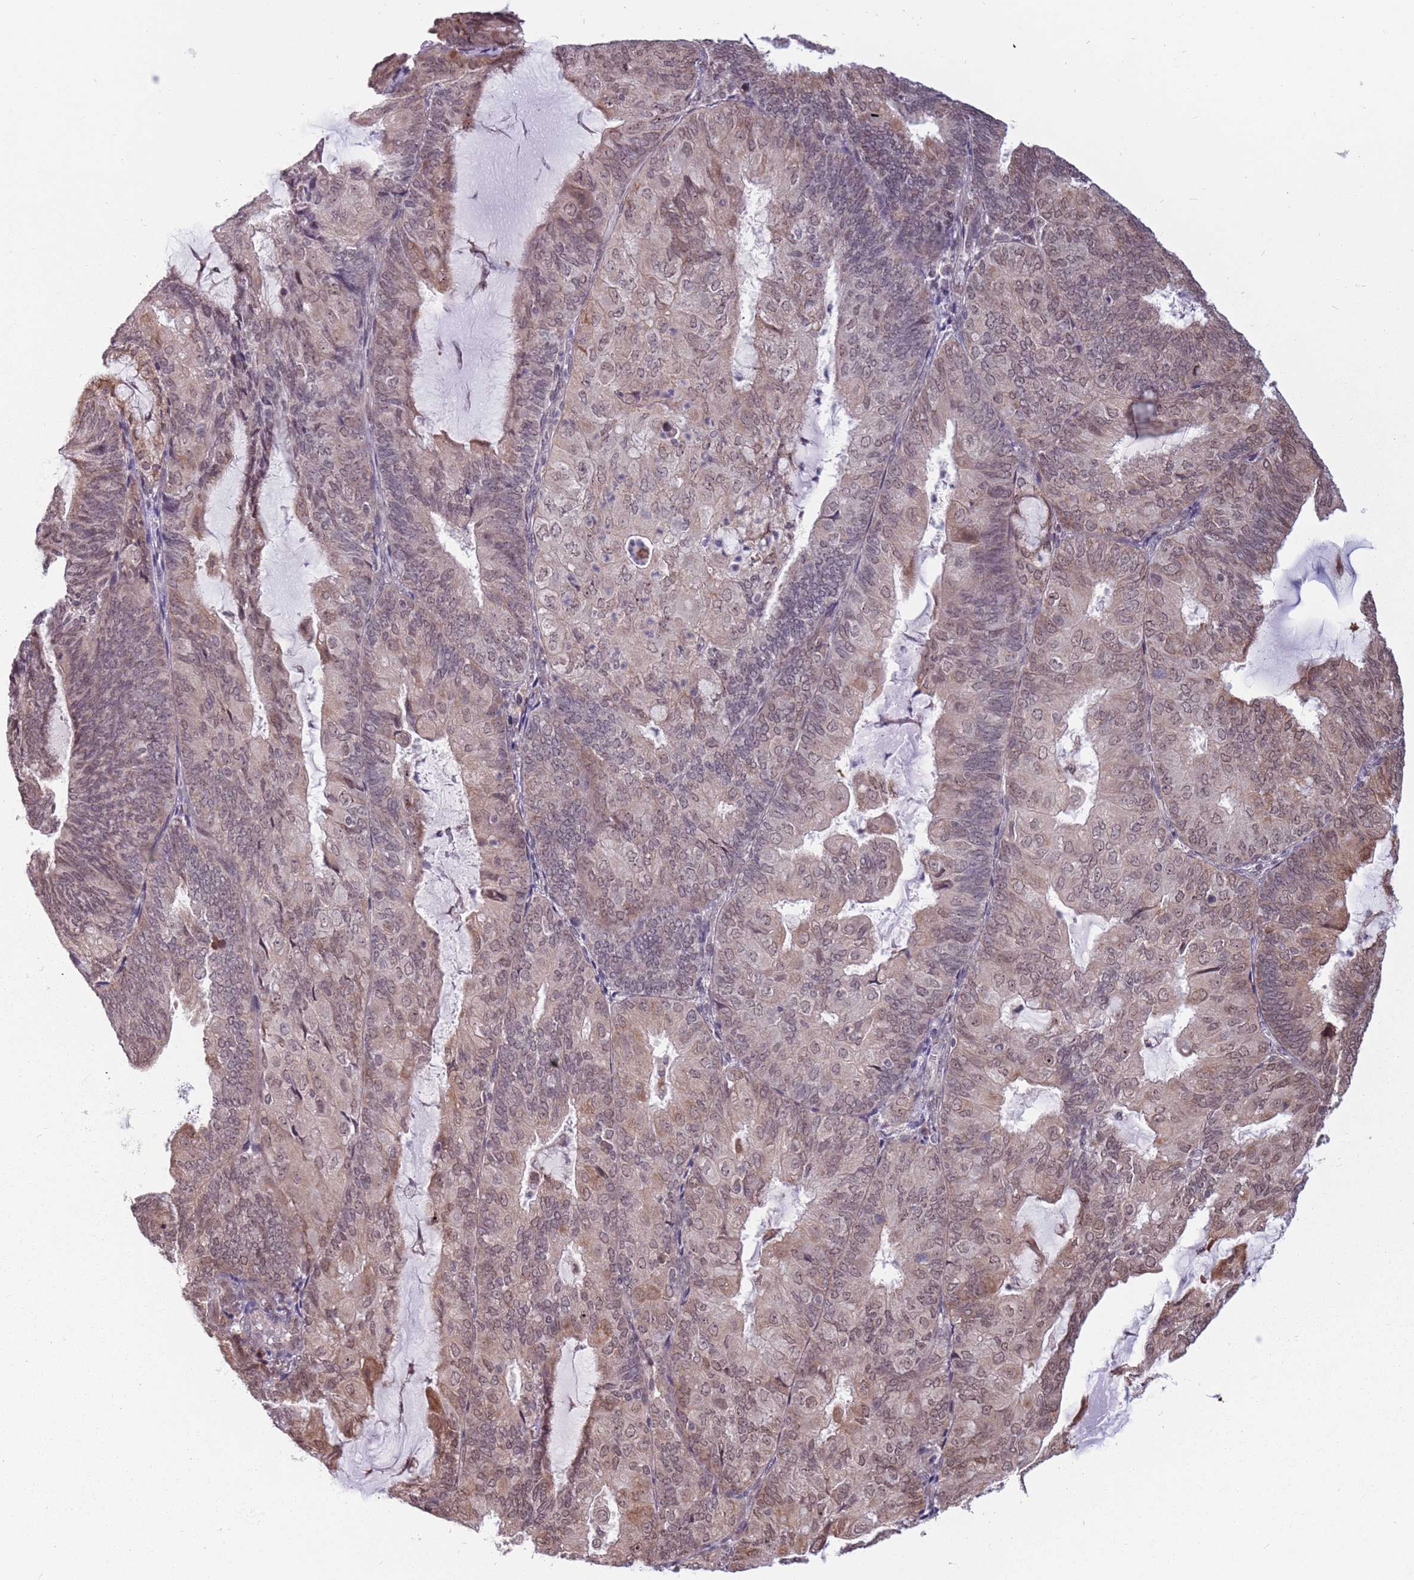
{"staining": {"intensity": "weak", "quantity": ">75%", "location": "cytoplasmic/membranous,nuclear"}, "tissue": "endometrial cancer", "cell_type": "Tumor cells", "image_type": "cancer", "snomed": [{"axis": "morphology", "description": "Adenocarcinoma, NOS"}, {"axis": "topography", "description": "Endometrium"}], "caption": "Protein analysis of endometrial cancer (adenocarcinoma) tissue shows weak cytoplasmic/membranous and nuclear positivity in approximately >75% of tumor cells. (DAB (3,3'-diaminobenzidine) IHC, brown staining for protein, blue staining for nuclei).", "gene": "BARD1", "patient": {"sex": "female", "age": 81}}